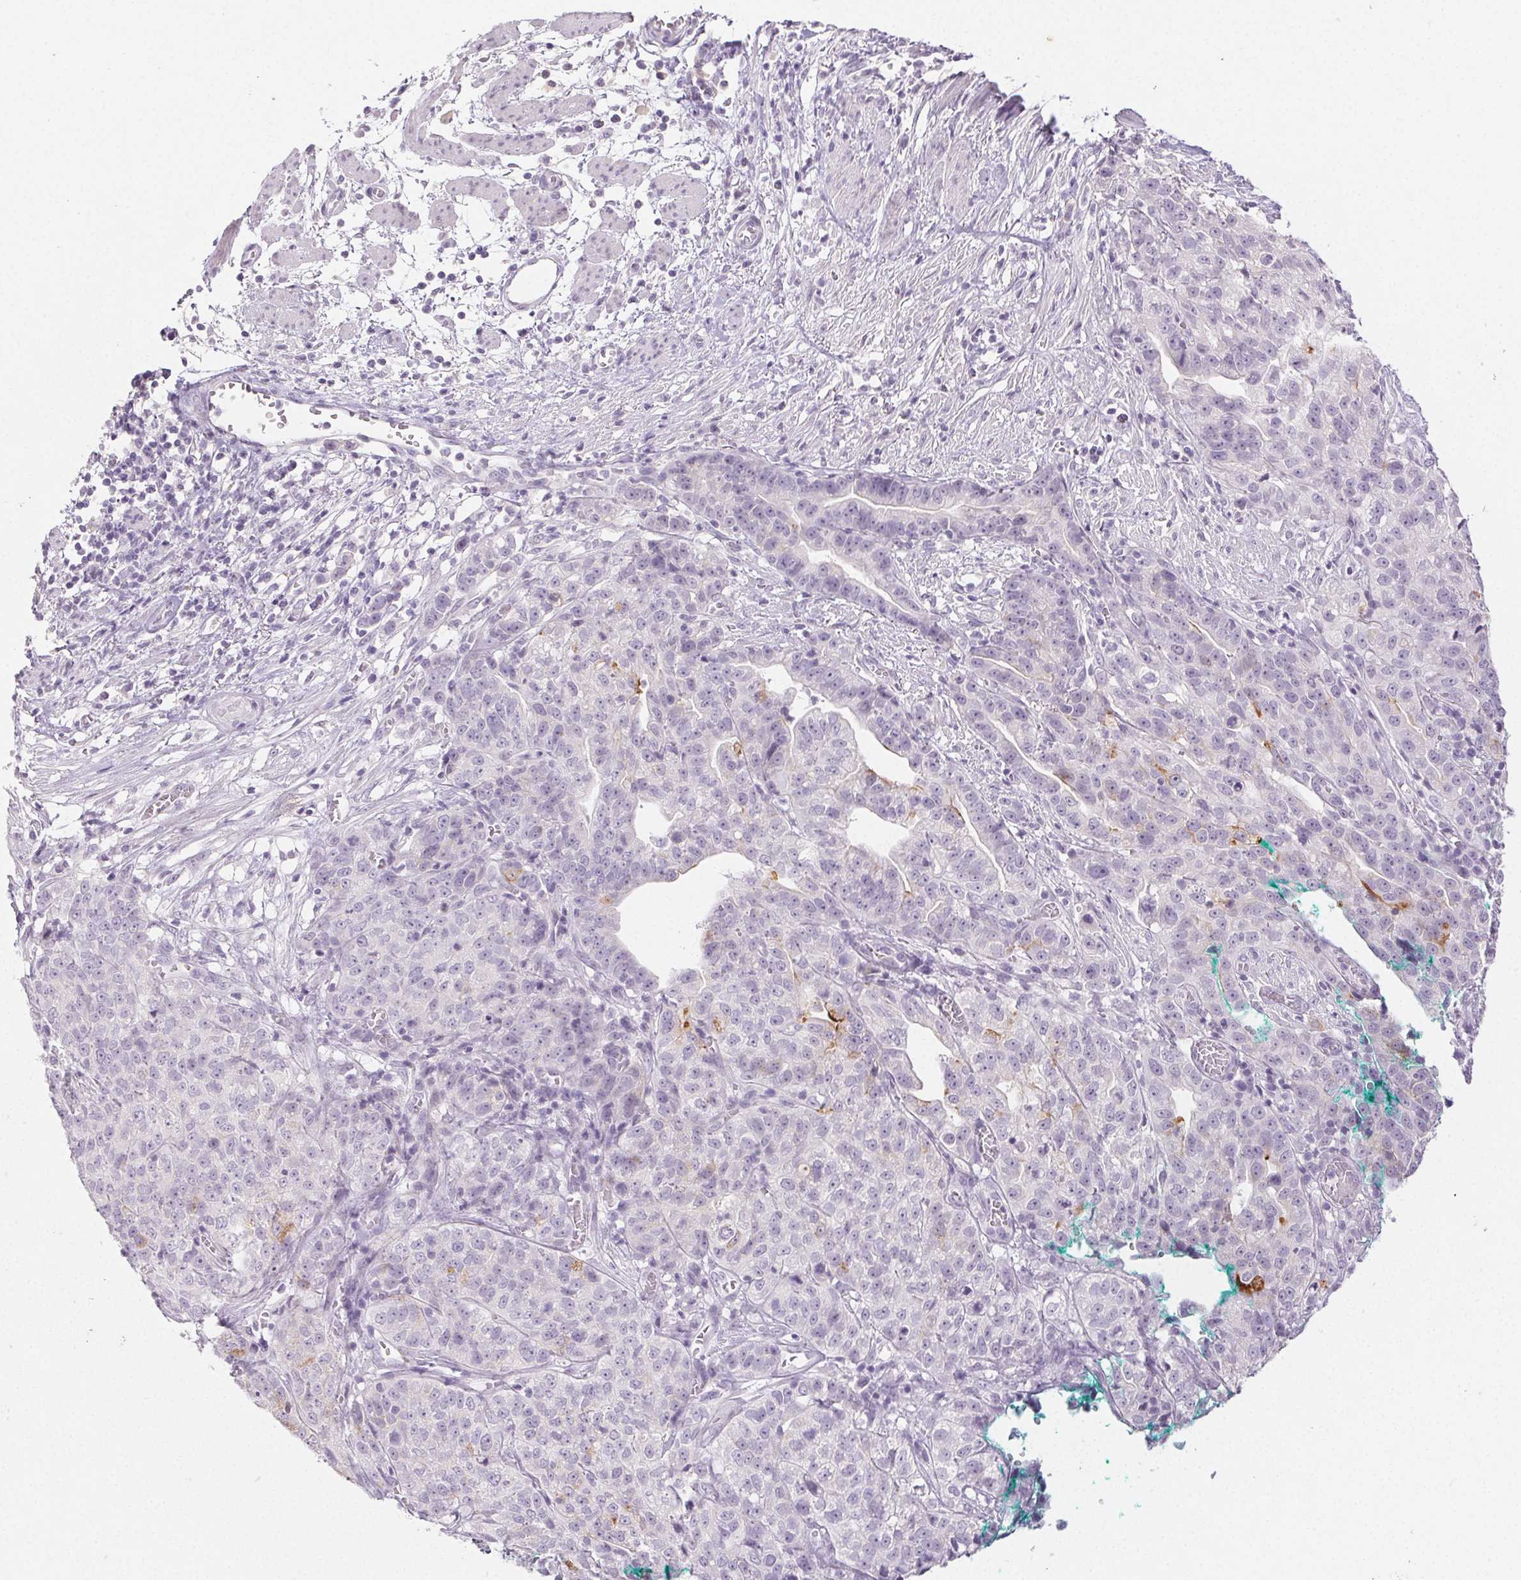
{"staining": {"intensity": "negative", "quantity": "none", "location": "none"}, "tissue": "stomach cancer", "cell_type": "Tumor cells", "image_type": "cancer", "snomed": [{"axis": "morphology", "description": "Adenocarcinoma, NOS"}, {"axis": "topography", "description": "Stomach, upper"}], "caption": "A histopathology image of stomach cancer stained for a protein reveals no brown staining in tumor cells.", "gene": "PI3", "patient": {"sex": "female", "age": 67}}